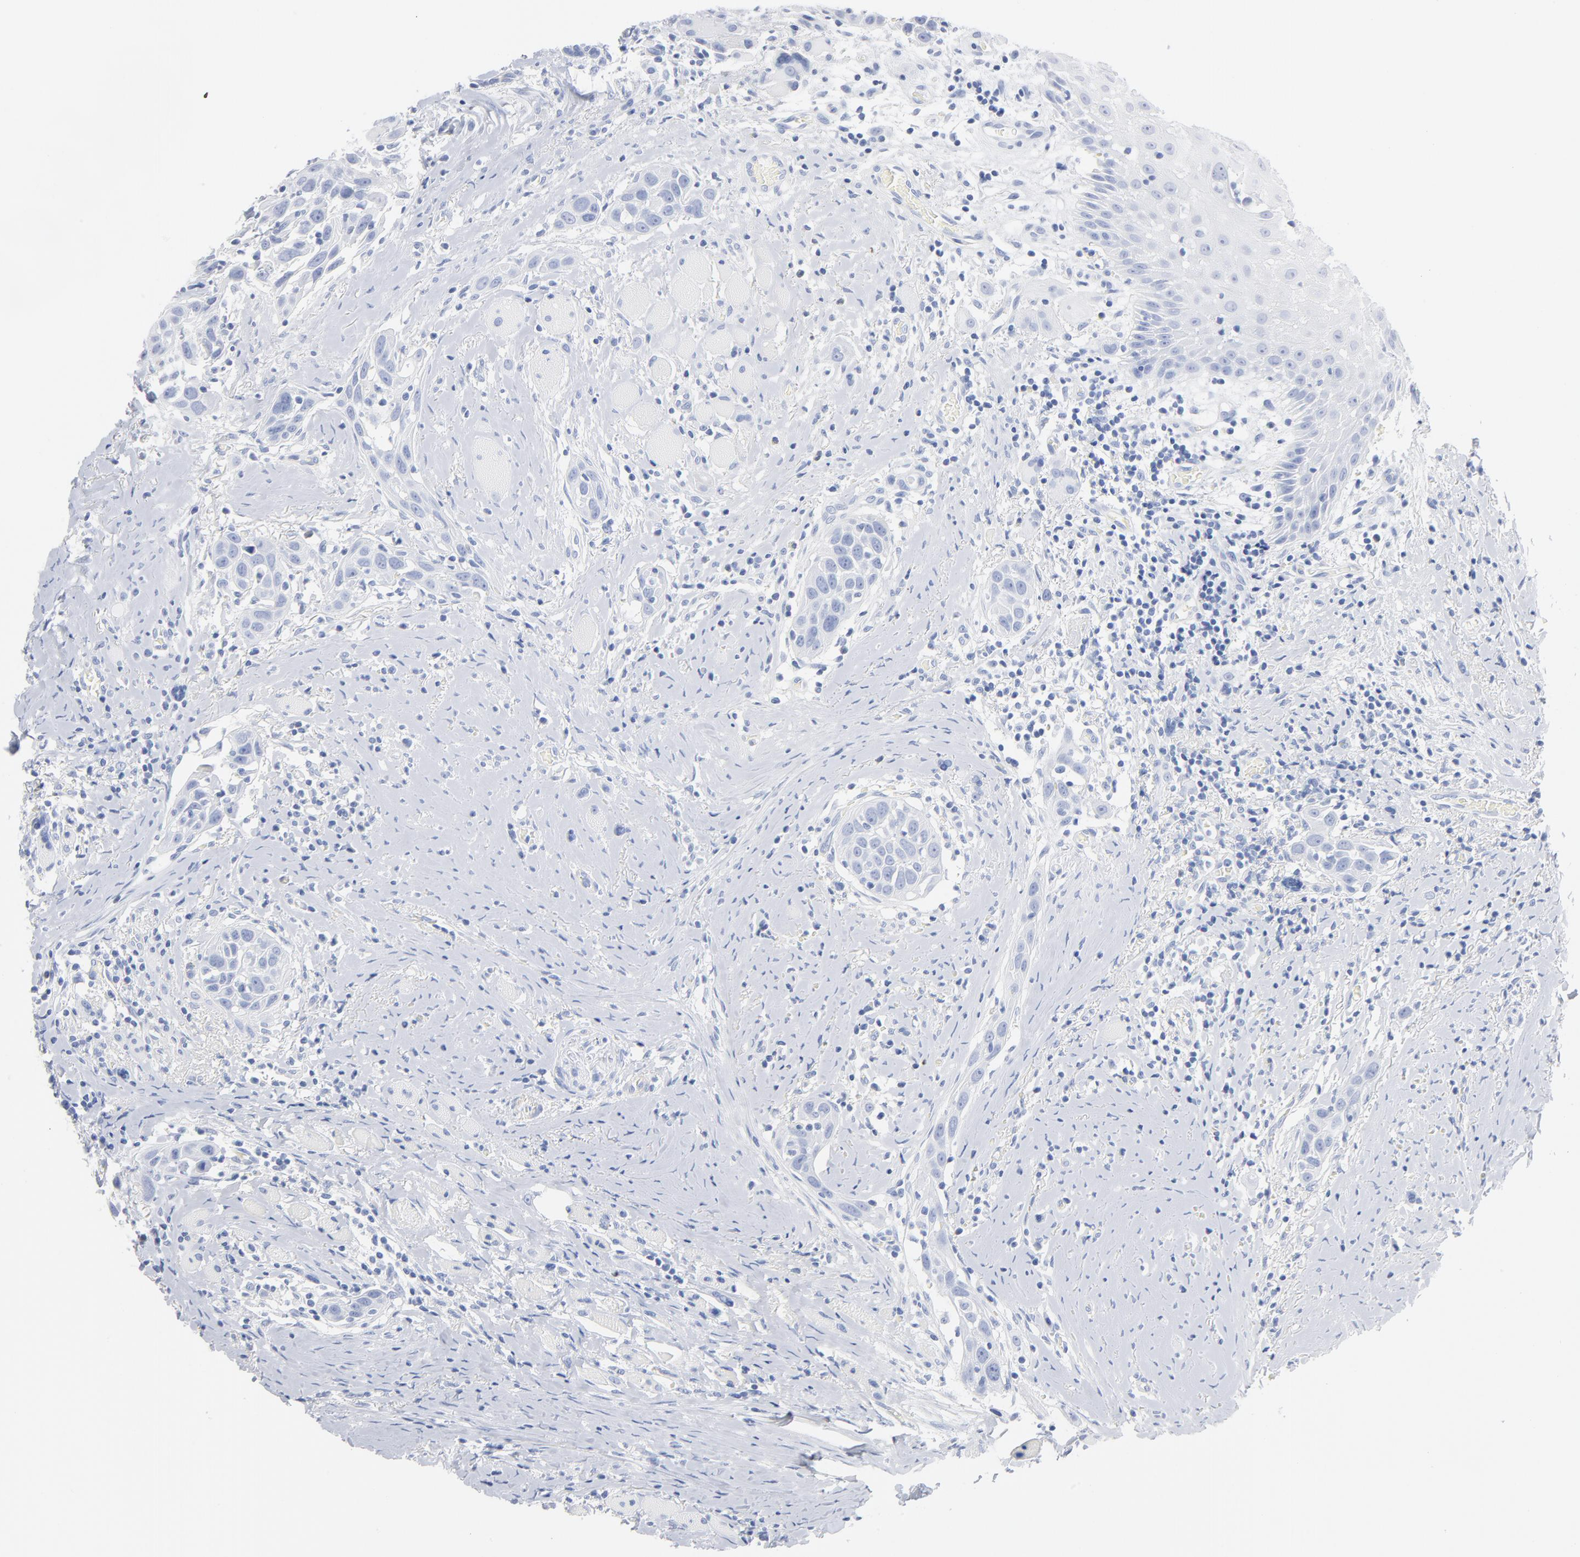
{"staining": {"intensity": "negative", "quantity": "none", "location": "none"}, "tissue": "head and neck cancer", "cell_type": "Tumor cells", "image_type": "cancer", "snomed": [{"axis": "morphology", "description": "Squamous cell carcinoma, NOS"}, {"axis": "topography", "description": "Oral tissue"}, {"axis": "topography", "description": "Head-Neck"}], "caption": "DAB (3,3'-diaminobenzidine) immunohistochemical staining of head and neck cancer (squamous cell carcinoma) reveals no significant staining in tumor cells.", "gene": "AGTR1", "patient": {"sex": "female", "age": 50}}